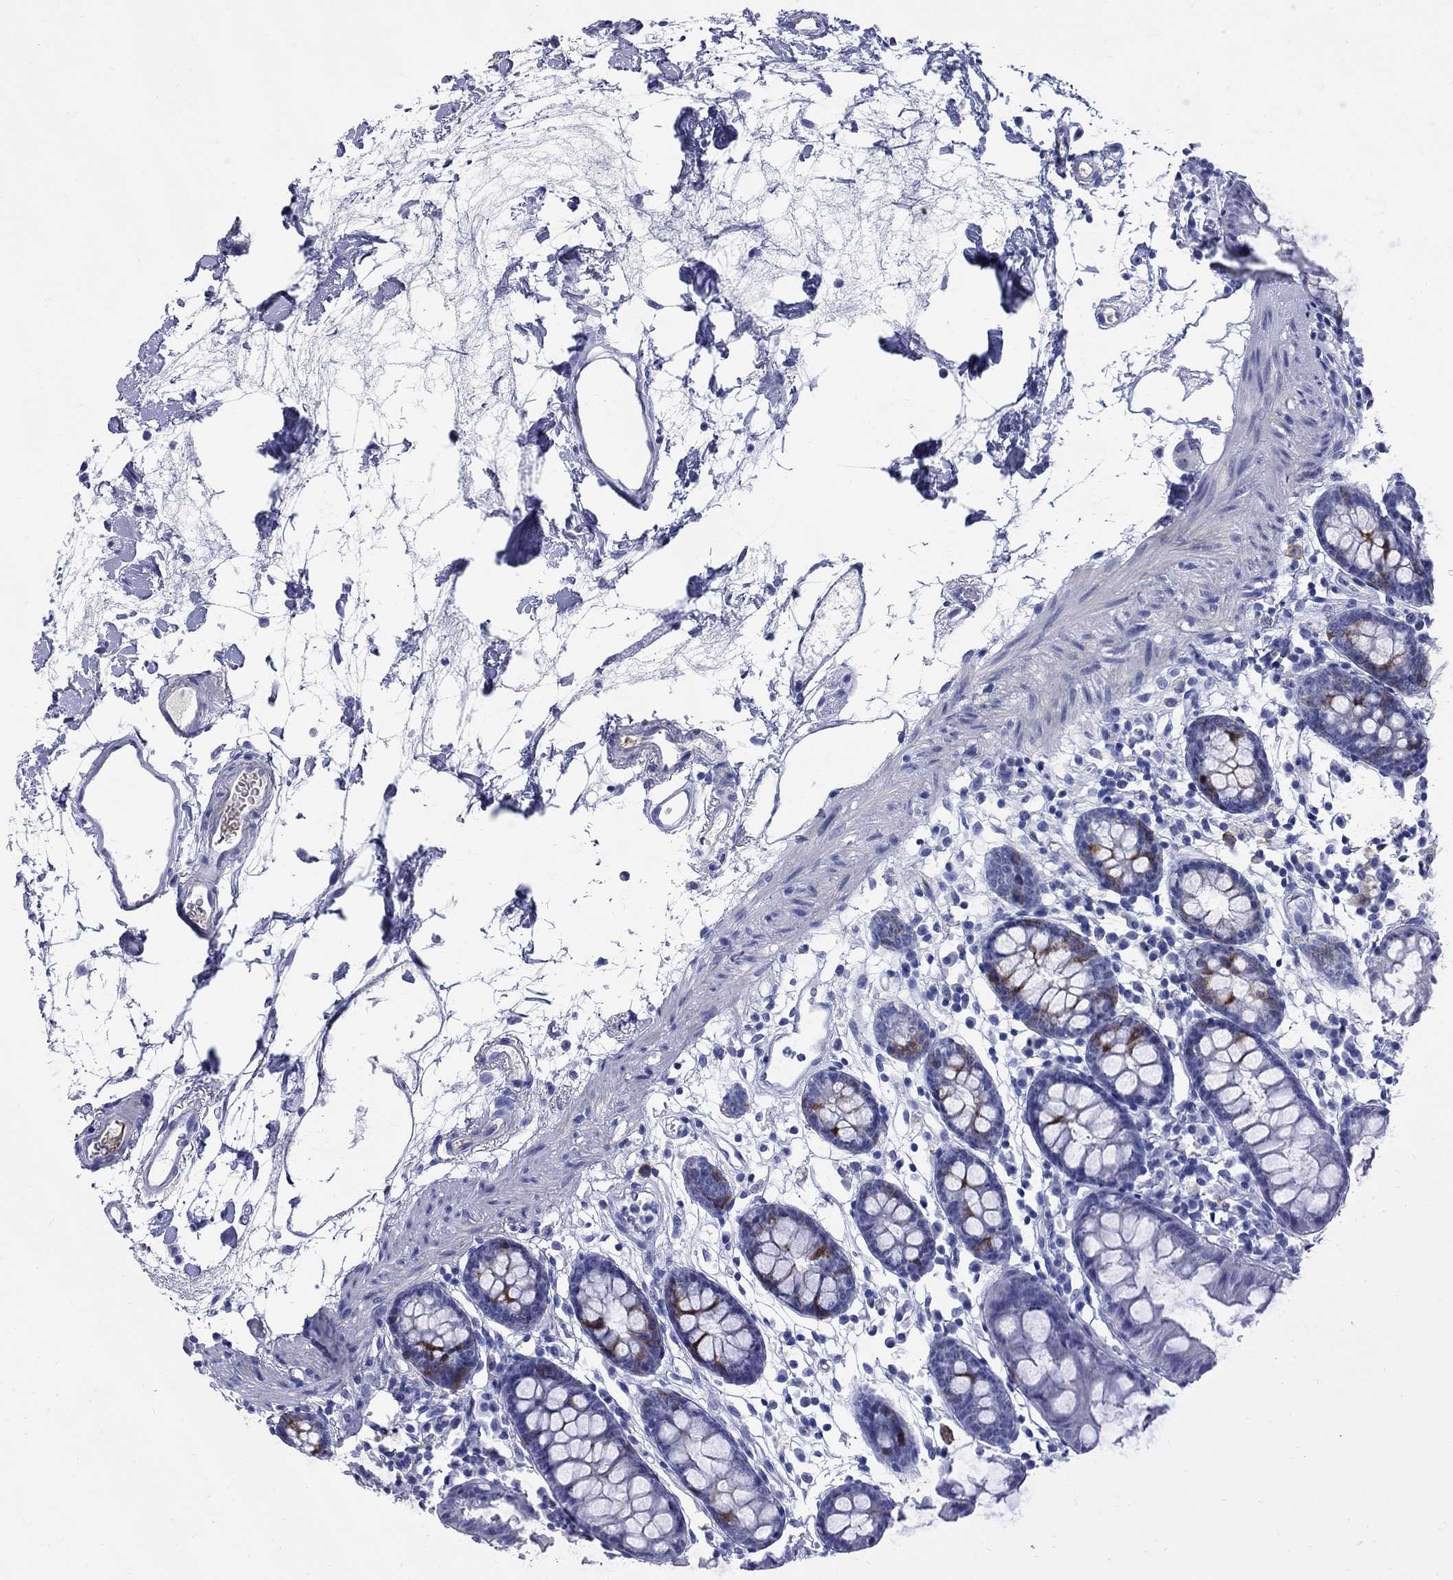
{"staining": {"intensity": "negative", "quantity": "none", "location": "none"}, "tissue": "colon", "cell_type": "Endothelial cells", "image_type": "normal", "snomed": [{"axis": "morphology", "description": "Normal tissue, NOS"}, {"axis": "topography", "description": "Colon"}], "caption": "The image reveals no staining of endothelial cells in unremarkable colon.", "gene": "TACC3", "patient": {"sex": "female", "age": 84}}